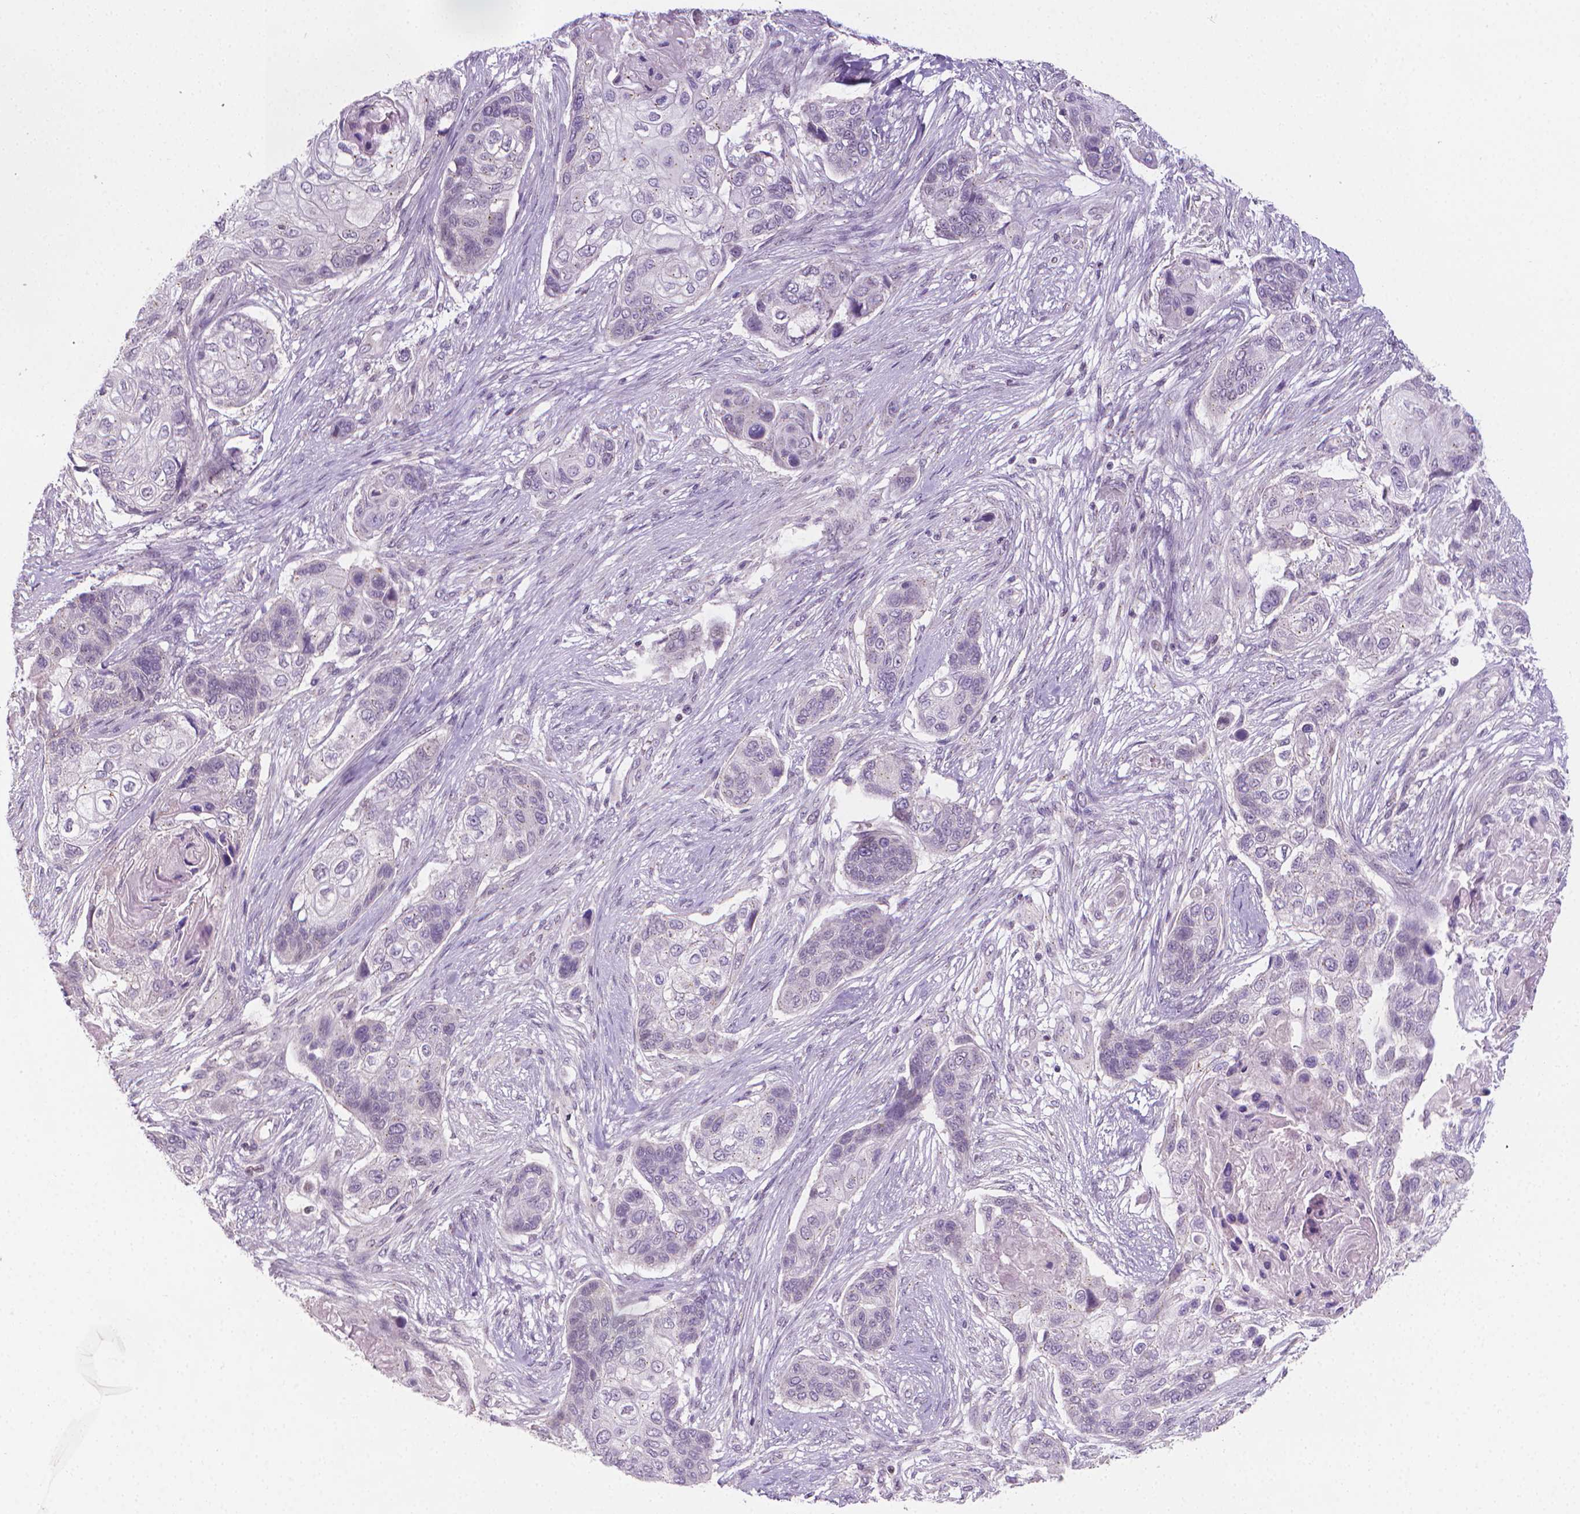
{"staining": {"intensity": "negative", "quantity": "none", "location": "none"}, "tissue": "lung cancer", "cell_type": "Tumor cells", "image_type": "cancer", "snomed": [{"axis": "morphology", "description": "Squamous cell carcinoma, NOS"}, {"axis": "topography", "description": "Lung"}], "caption": "This is a histopathology image of immunohistochemistry staining of lung cancer (squamous cell carcinoma), which shows no positivity in tumor cells.", "gene": "NCAN", "patient": {"sex": "male", "age": 69}}